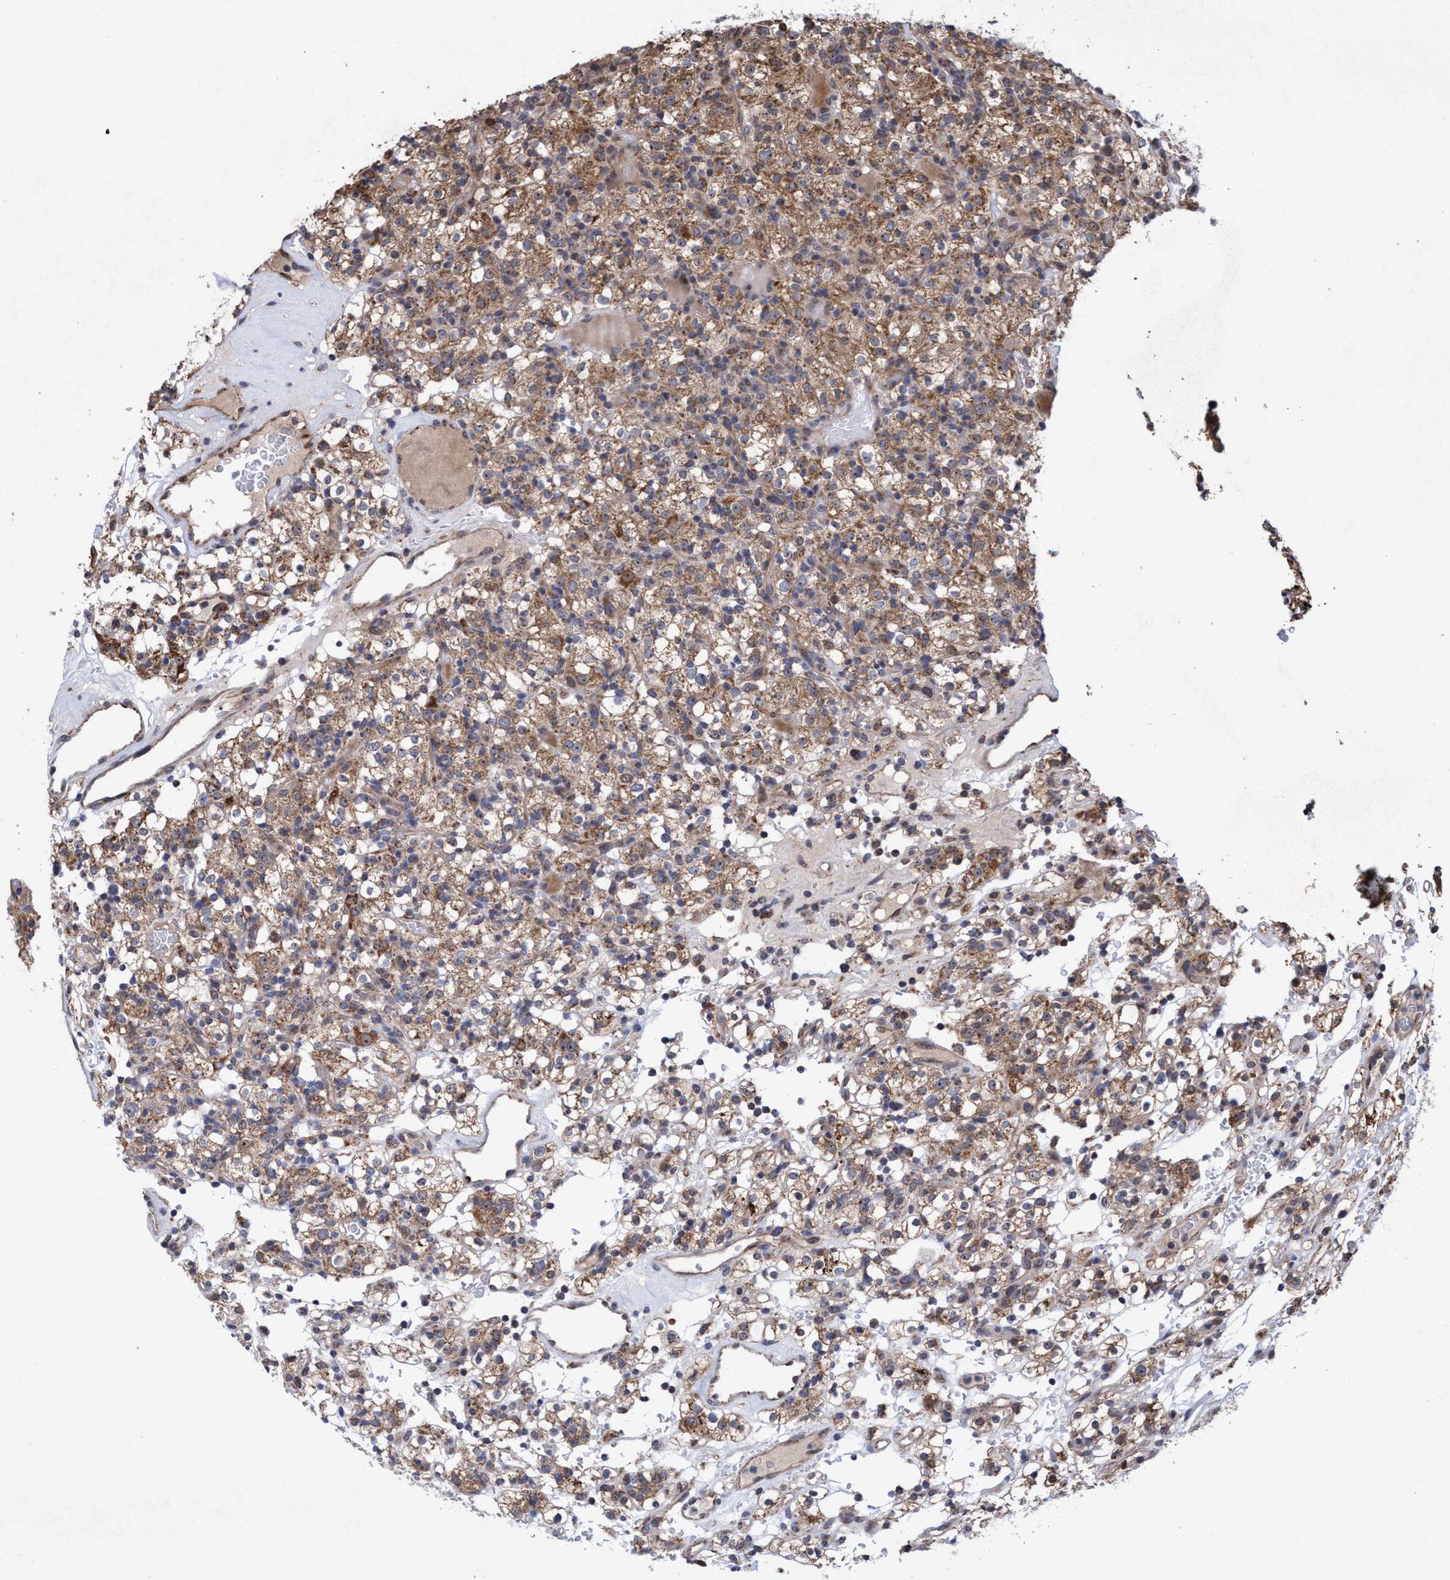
{"staining": {"intensity": "moderate", "quantity": ">75%", "location": "cytoplasmic/membranous,nuclear"}, "tissue": "renal cancer", "cell_type": "Tumor cells", "image_type": "cancer", "snomed": [{"axis": "morphology", "description": "Normal tissue, NOS"}, {"axis": "morphology", "description": "Adenocarcinoma, NOS"}, {"axis": "topography", "description": "Kidney"}], "caption": "Immunohistochemistry histopathology image of neoplastic tissue: human adenocarcinoma (renal) stained using immunohistochemistry (IHC) demonstrates medium levels of moderate protein expression localized specifically in the cytoplasmic/membranous and nuclear of tumor cells, appearing as a cytoplasmic/membranous and nuclear brown color.", "gene": "P2RY14", "patient": {"sex": "female", "age": 72}}